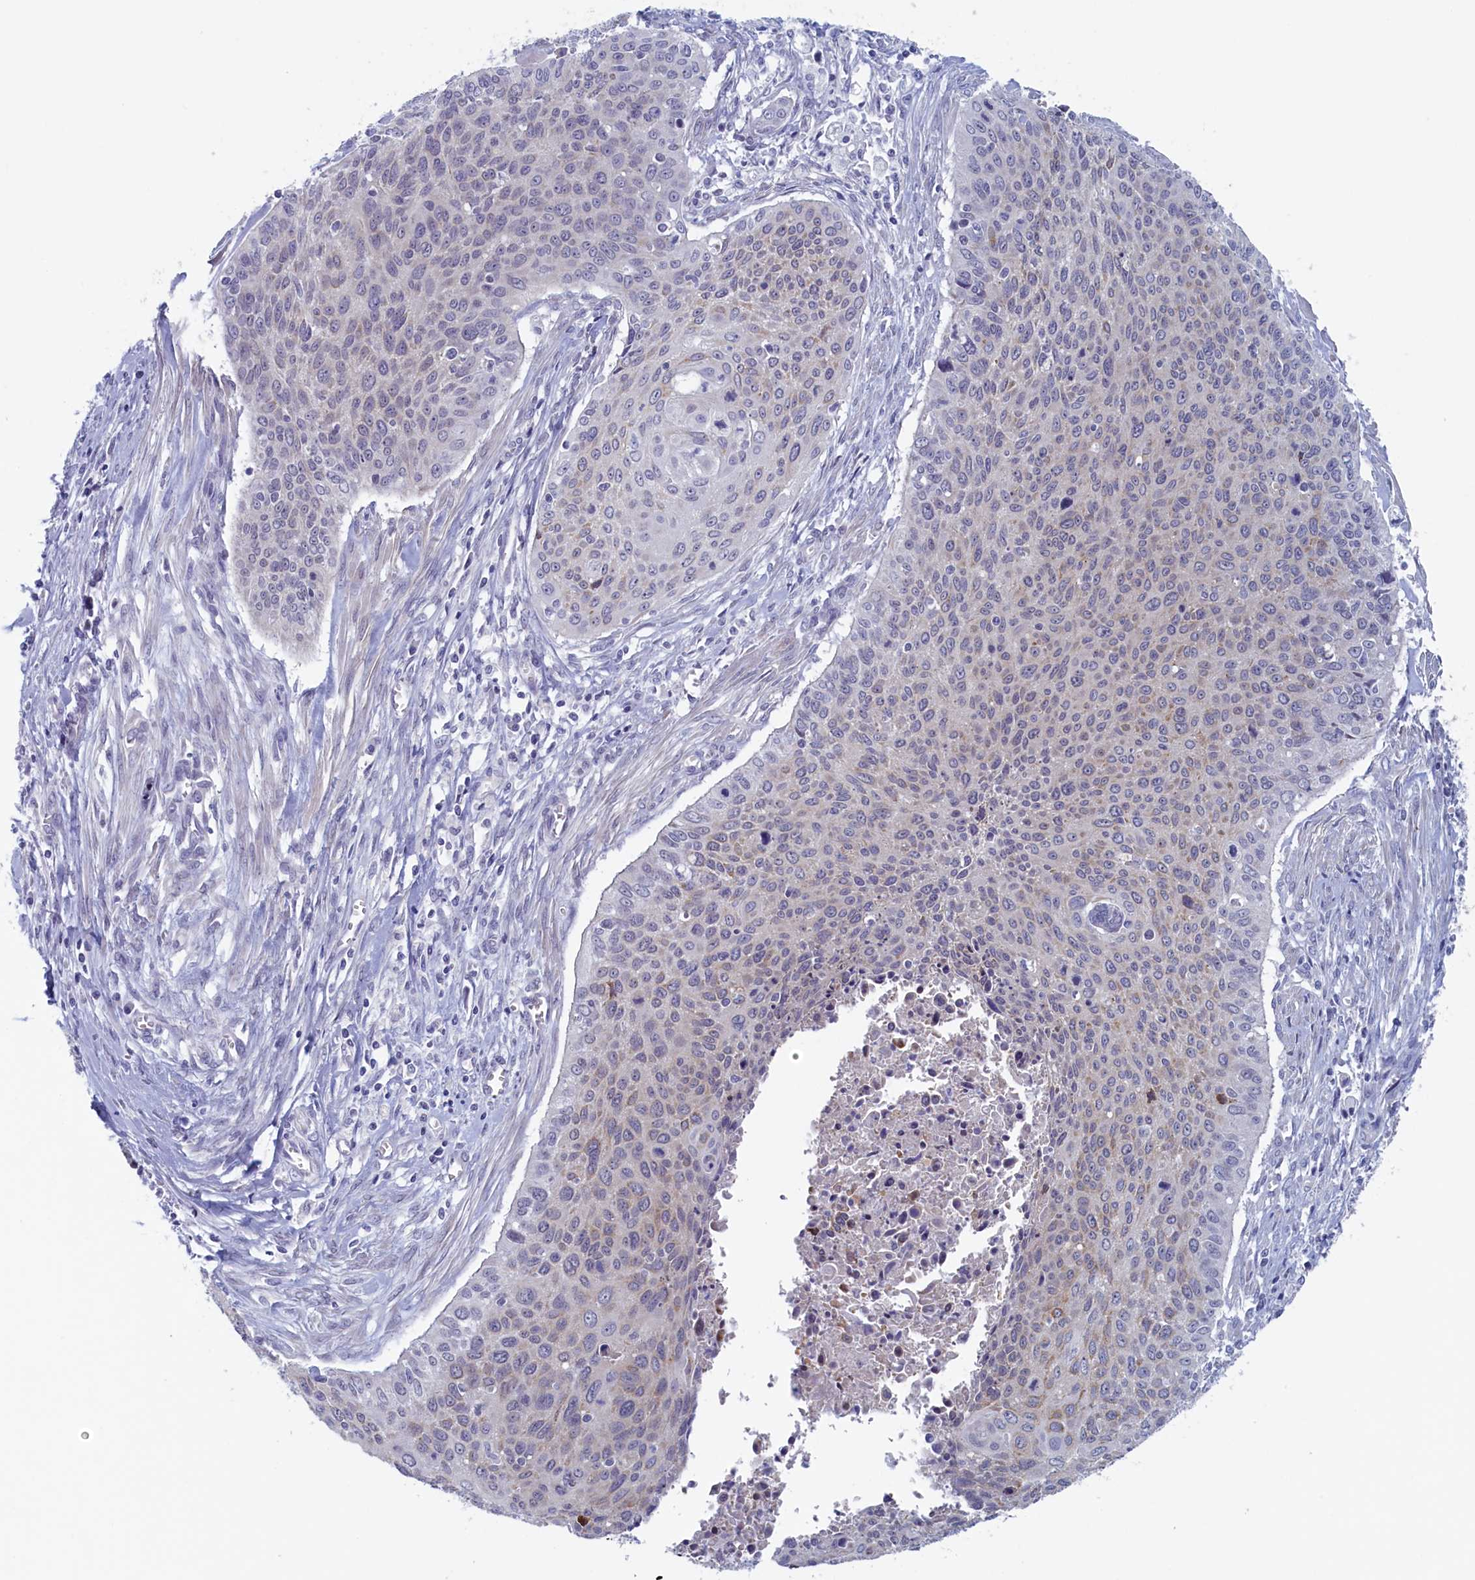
{"staining": {"intensity": "weak", "quantity": "<25%", "location": "cytoplasmic/membranous"}, "tissue": "cervical cancer", "cell_type": "Tumor cells", "image_type": "cancer", "snomed": [{"axis": "morphology", "description": "Squamous cell carcinoma, NOS"}, {"axis": "topography", "description": "Cervix"}], "caption": "A histopathology image of human cervical cancer is negative for staining in tumor cells.", "gene": "WDR76", "patient": {"sex": "female", "age": 55}}